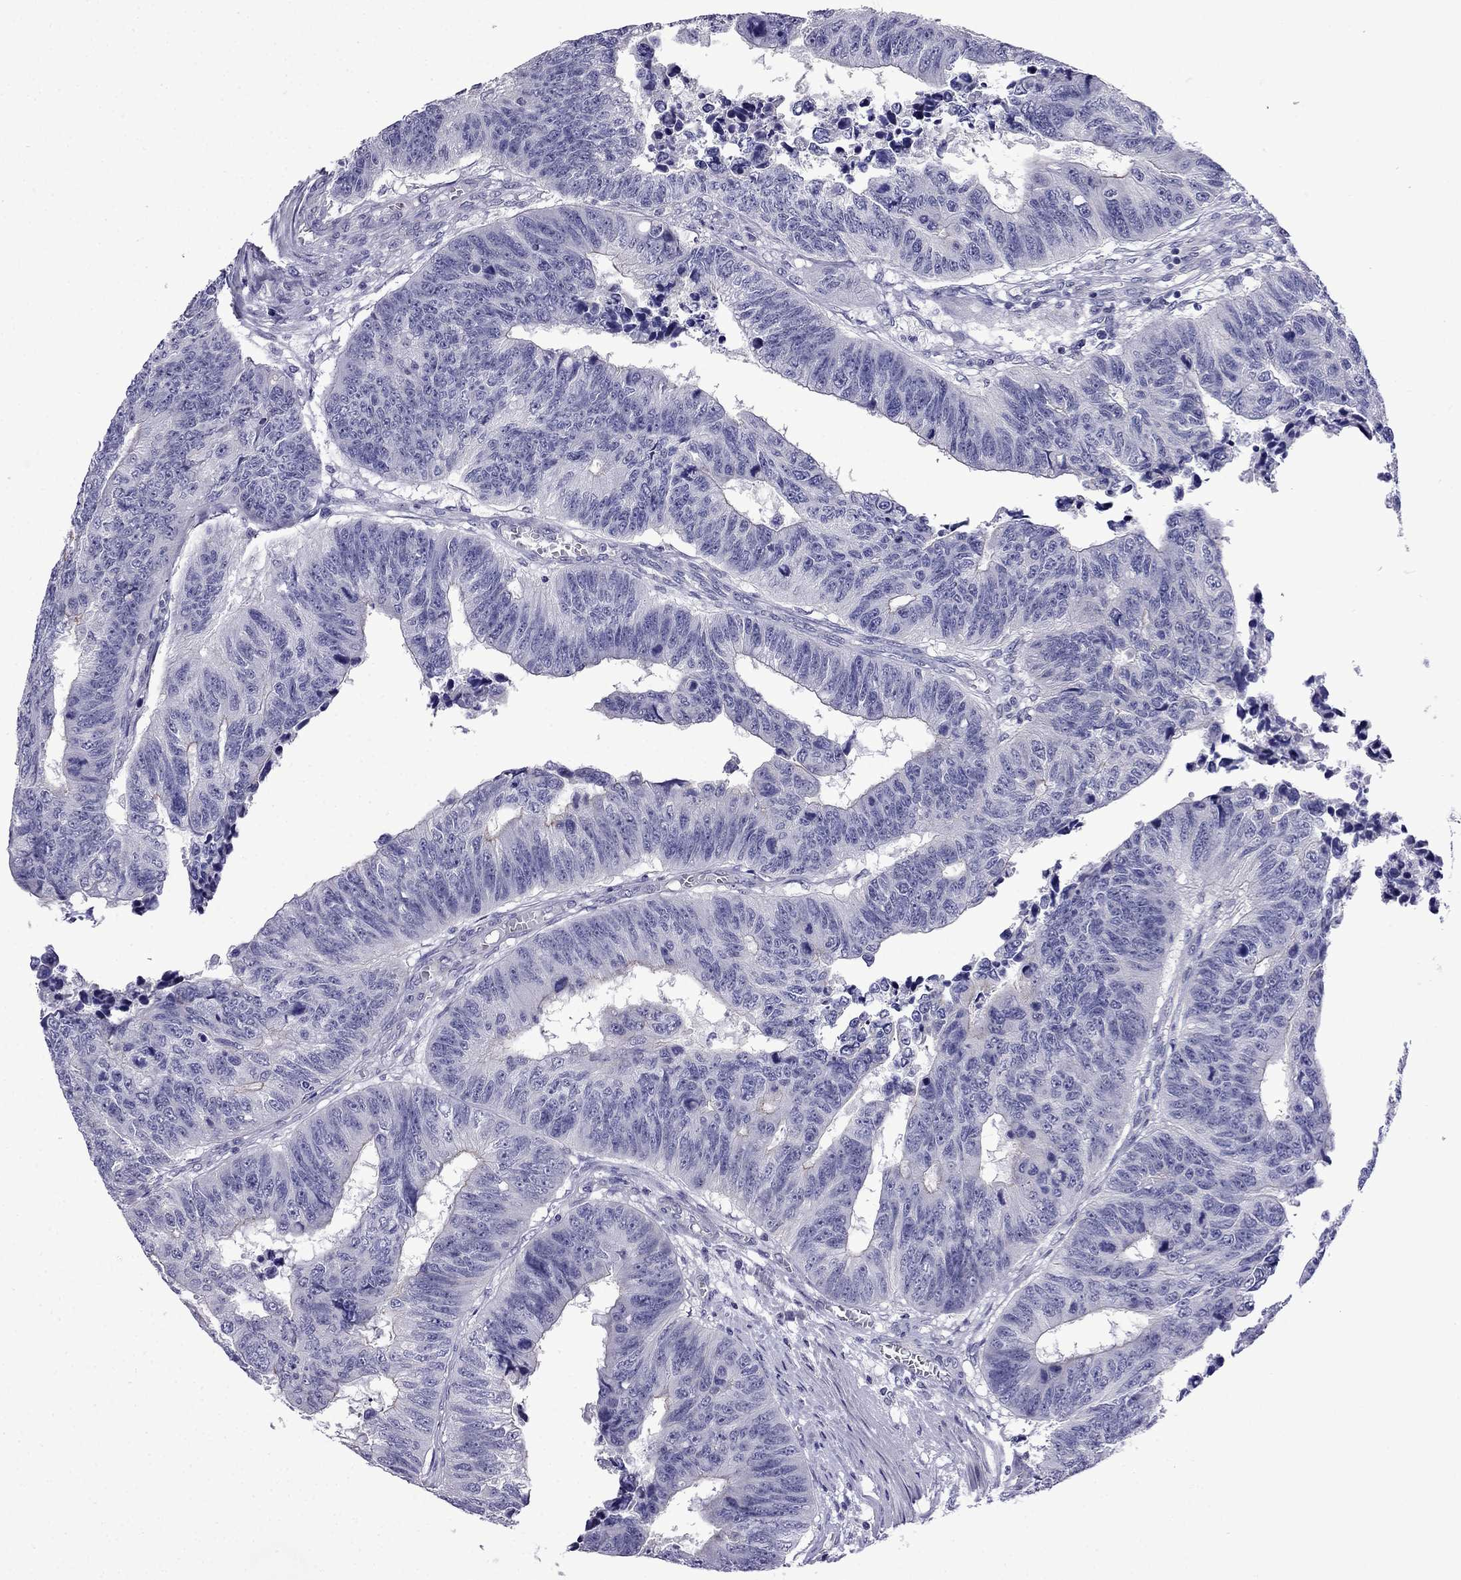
{"staining": {"intensity": "negative", "quantity": "none", "location": "none"}, "tissue": "colorectal cancer", "cell_type": "Tumor cells", "image_type": "cancer", "snomed": [{"axis": "morphology", "description": "Adenocarcinoma, NOS"}, {"axis": "topography", "description": "Rectum"}], "caption": "The photomicrograph exhibits no staining of tumor cells in colorectal cancer.", "gene": "POM121L12", "patient": {"sex": "female", "age": 85}}